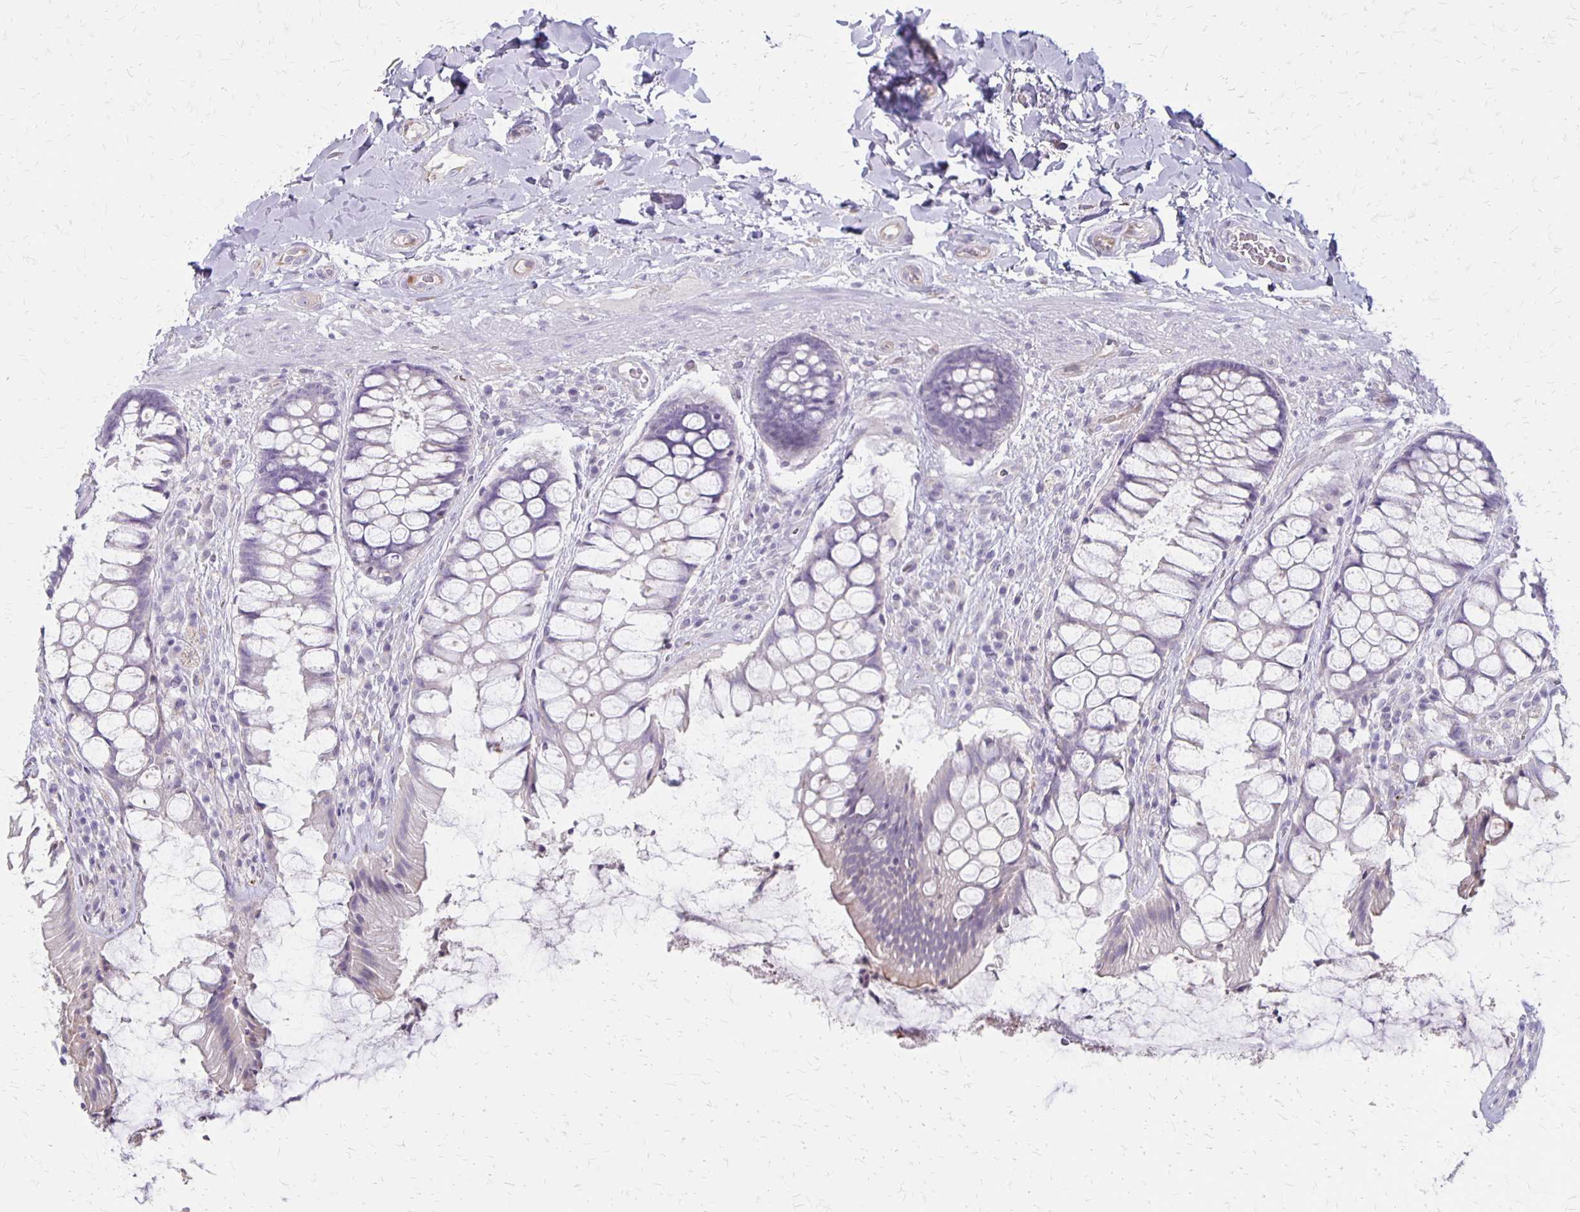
{"staining": {"intensity": "negative", "quantity": "none", "location": "none"}, "tissue": "rectum", "cell_type": "Glandular cells", "image_type": "normal", "snomed": [{"axis": "morphology", "description": "Normal tissue, NOS"}, {"axis": "topography", "description": "Rectum"}], "caption": "DAB (3,3'-diaminobenzidine) immunohistochemical staining of benign human rectum reveals no significant positivity in glandular cells.", "gene": "HOMER1", "patient": {"sex": "female", "age": 58}}